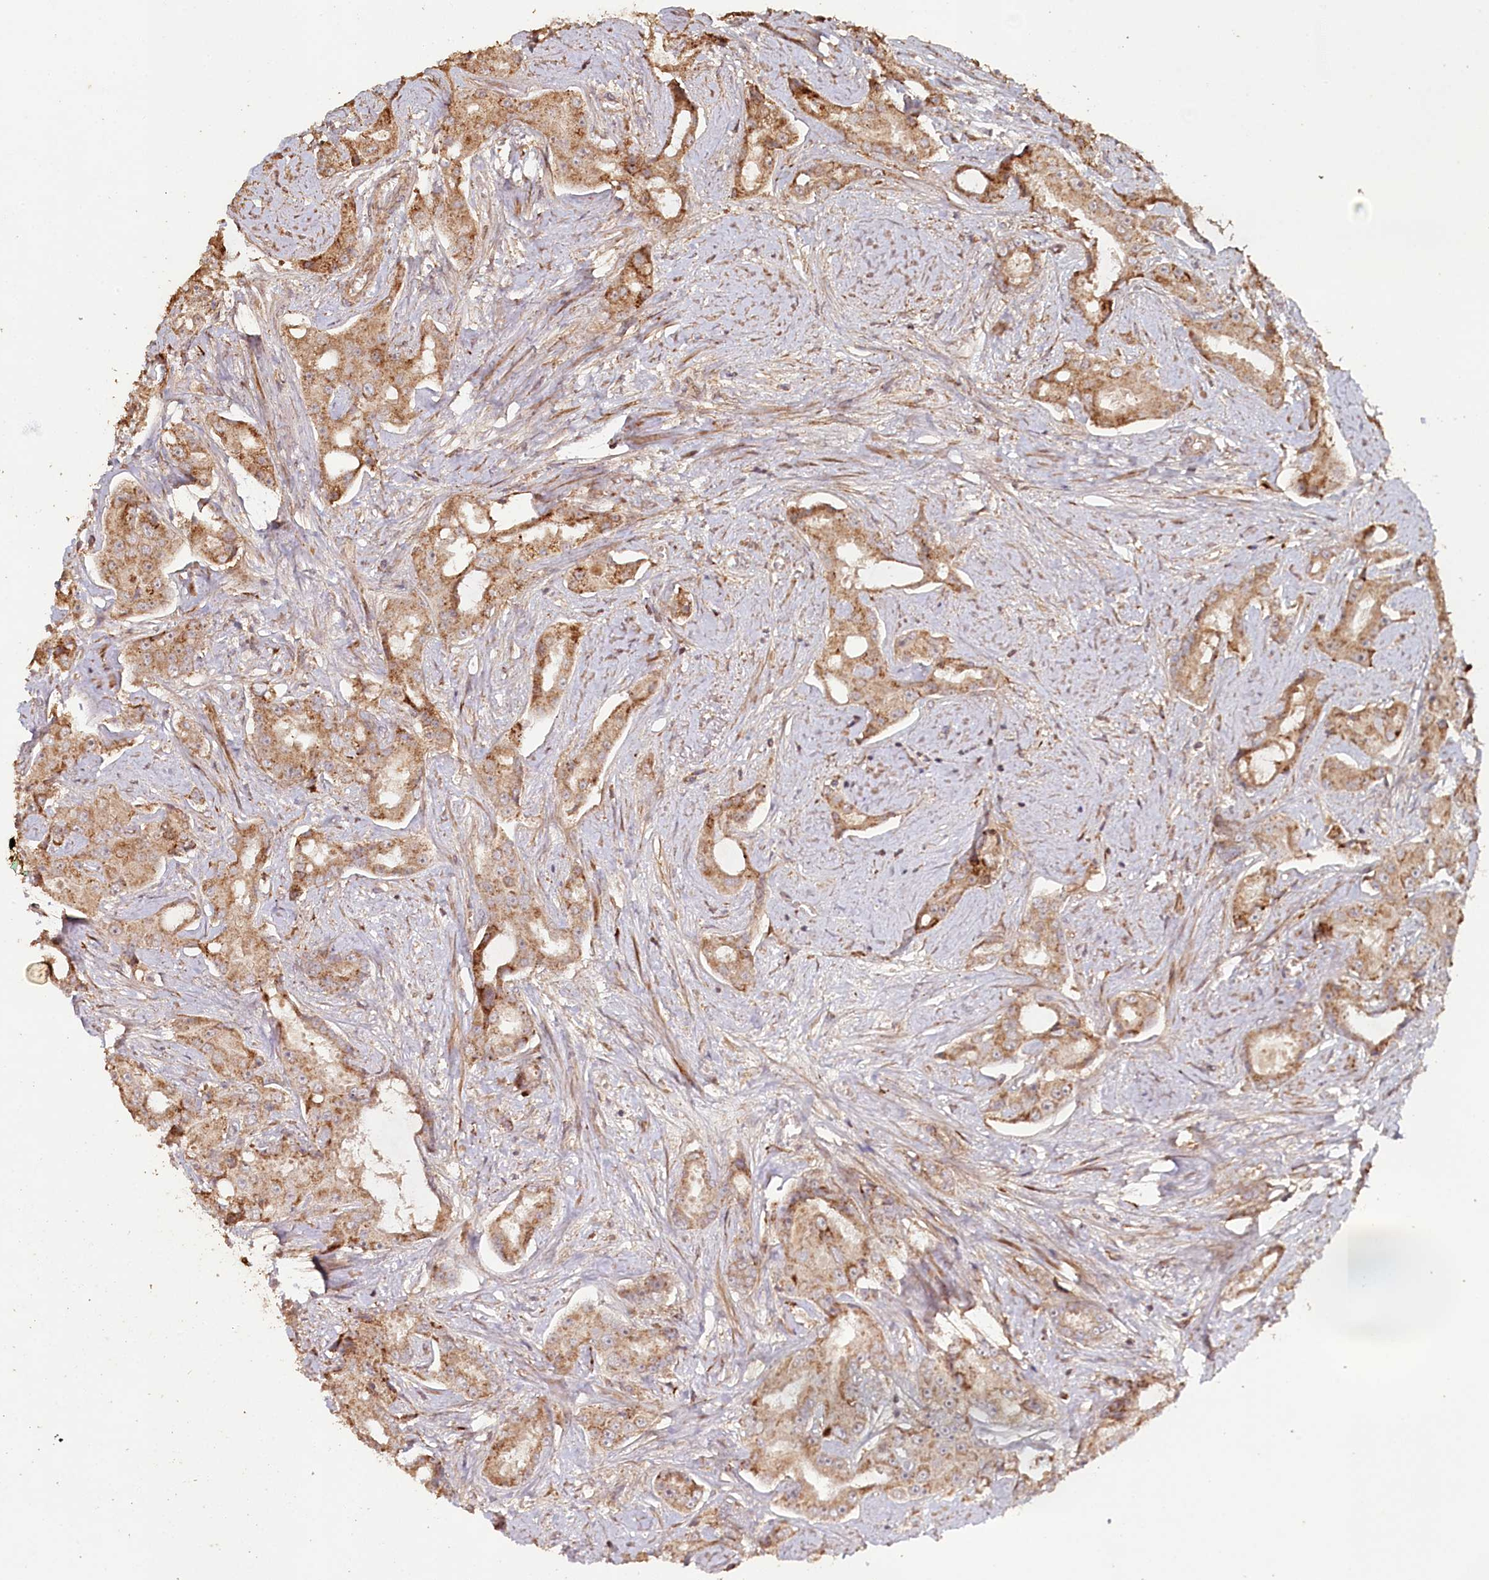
{"staining": {"intensity": "moderate", "quantity": ">75%", "location": "cytoplasmic/membranous"}, "tissue": "prostate cancer", "cell_type": "Tumor cells", "image_type": "cancer", "snomed": [{"axis": "morphology", "description": "Adenocarcinoma, High grade"}, {"axis": "topography", "description": "Prostate"}], "caption": "Human prostate cancer (high-grade adenocarcinoma) stained for a protein (brown) exhibits moderate cytoplasmic/membranous positive staining in about >75% of tumor cells.", "gene": "HAL", "patient": {"sex": "male", "age": 73}}